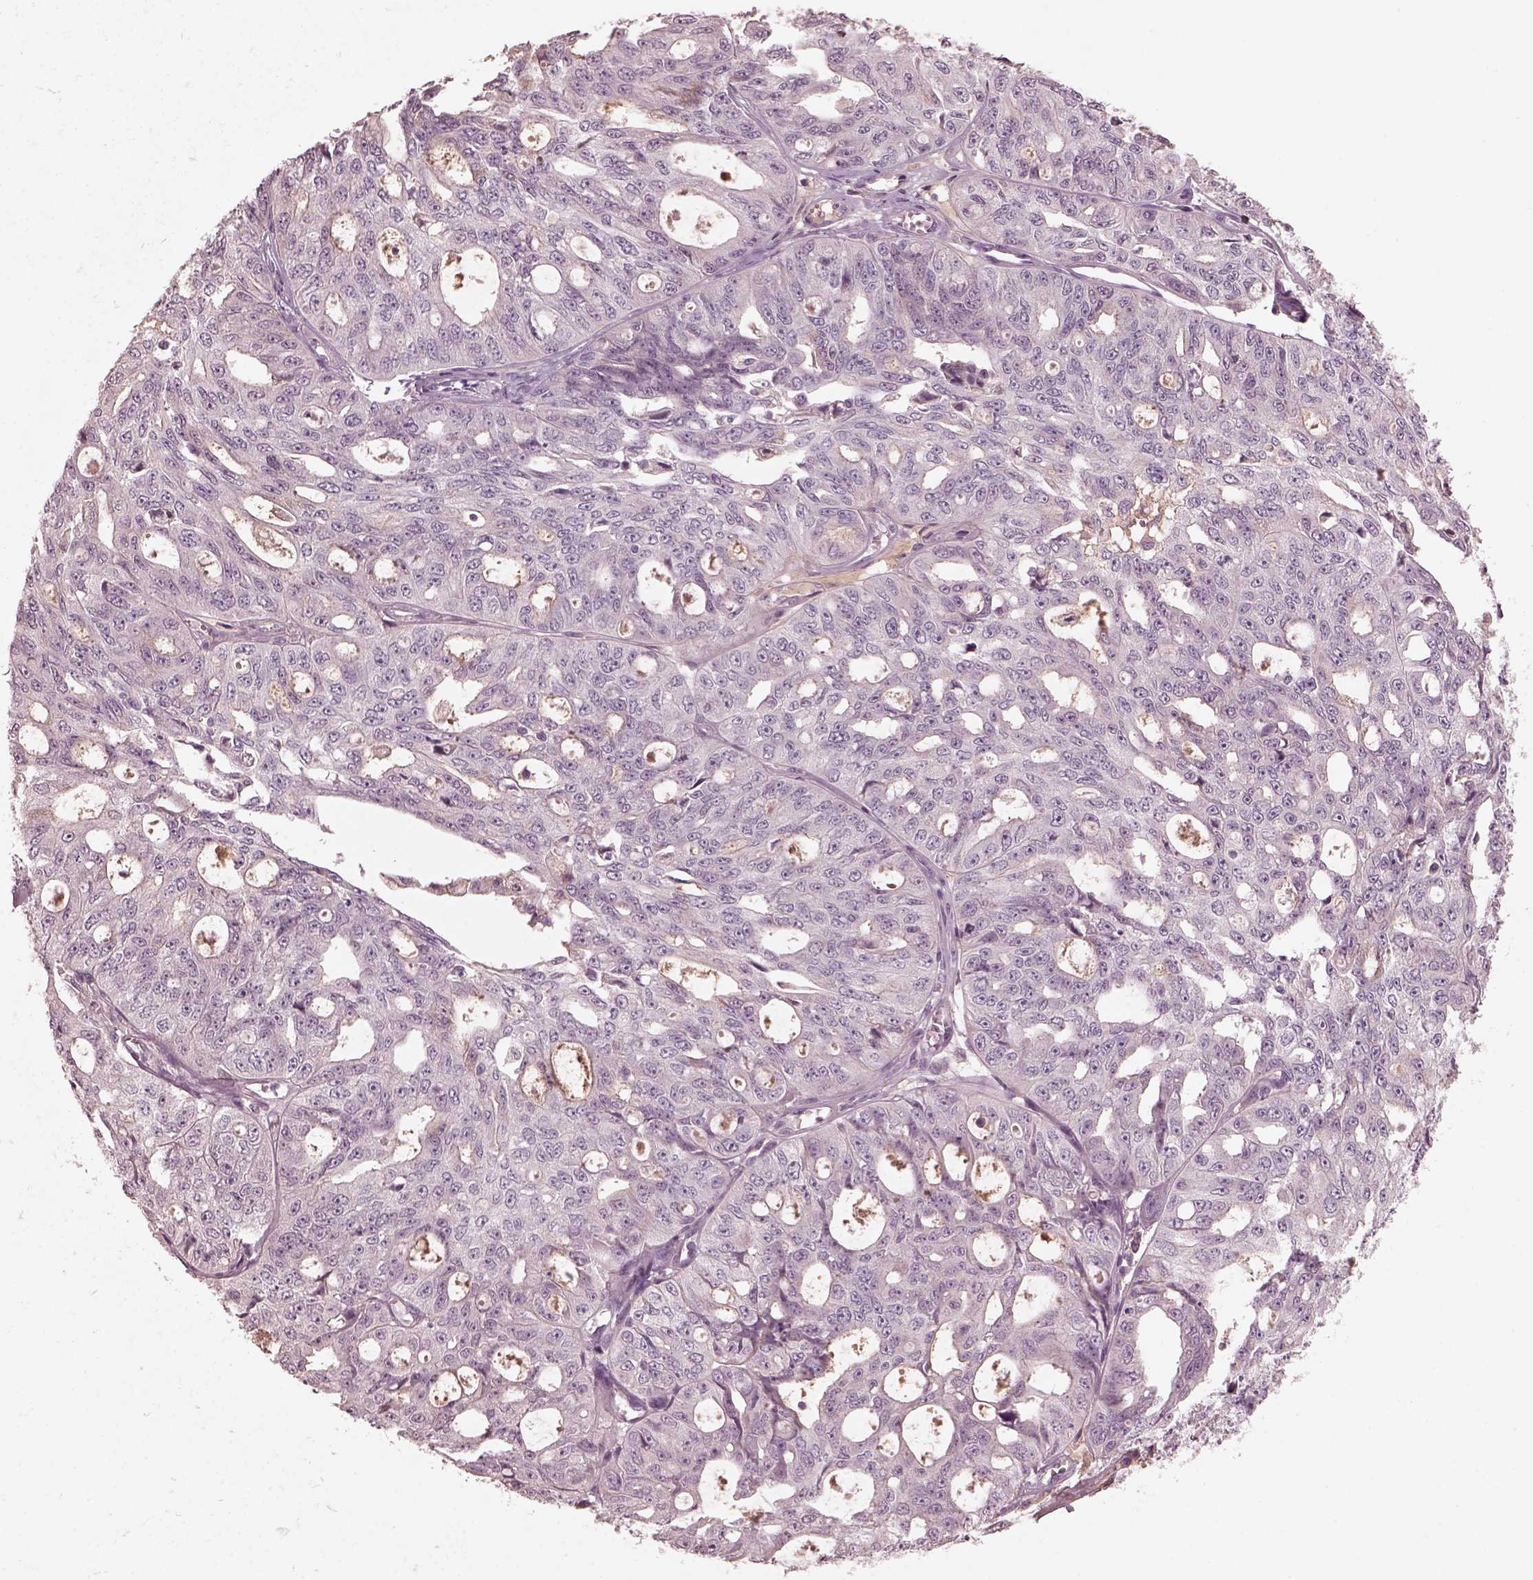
{"staining": {"intensity": "negative", "quantity": "none", "location": "none"}, "tissue": "ovarian cancer", "cell_type": "Tumor cells", "image_type": "cancer", "snomed": [{"axis": "morphology", "description": "Carcinoma, endometroid"}, {"axis": "topography", "description": "Ovary"}], "caption": "Tumor cells show no significant protein staining in ovarian cancer (endometroid carcinoma).", "gene": "VWA5B1", "patient": {"sex": "female", "age": 65}}